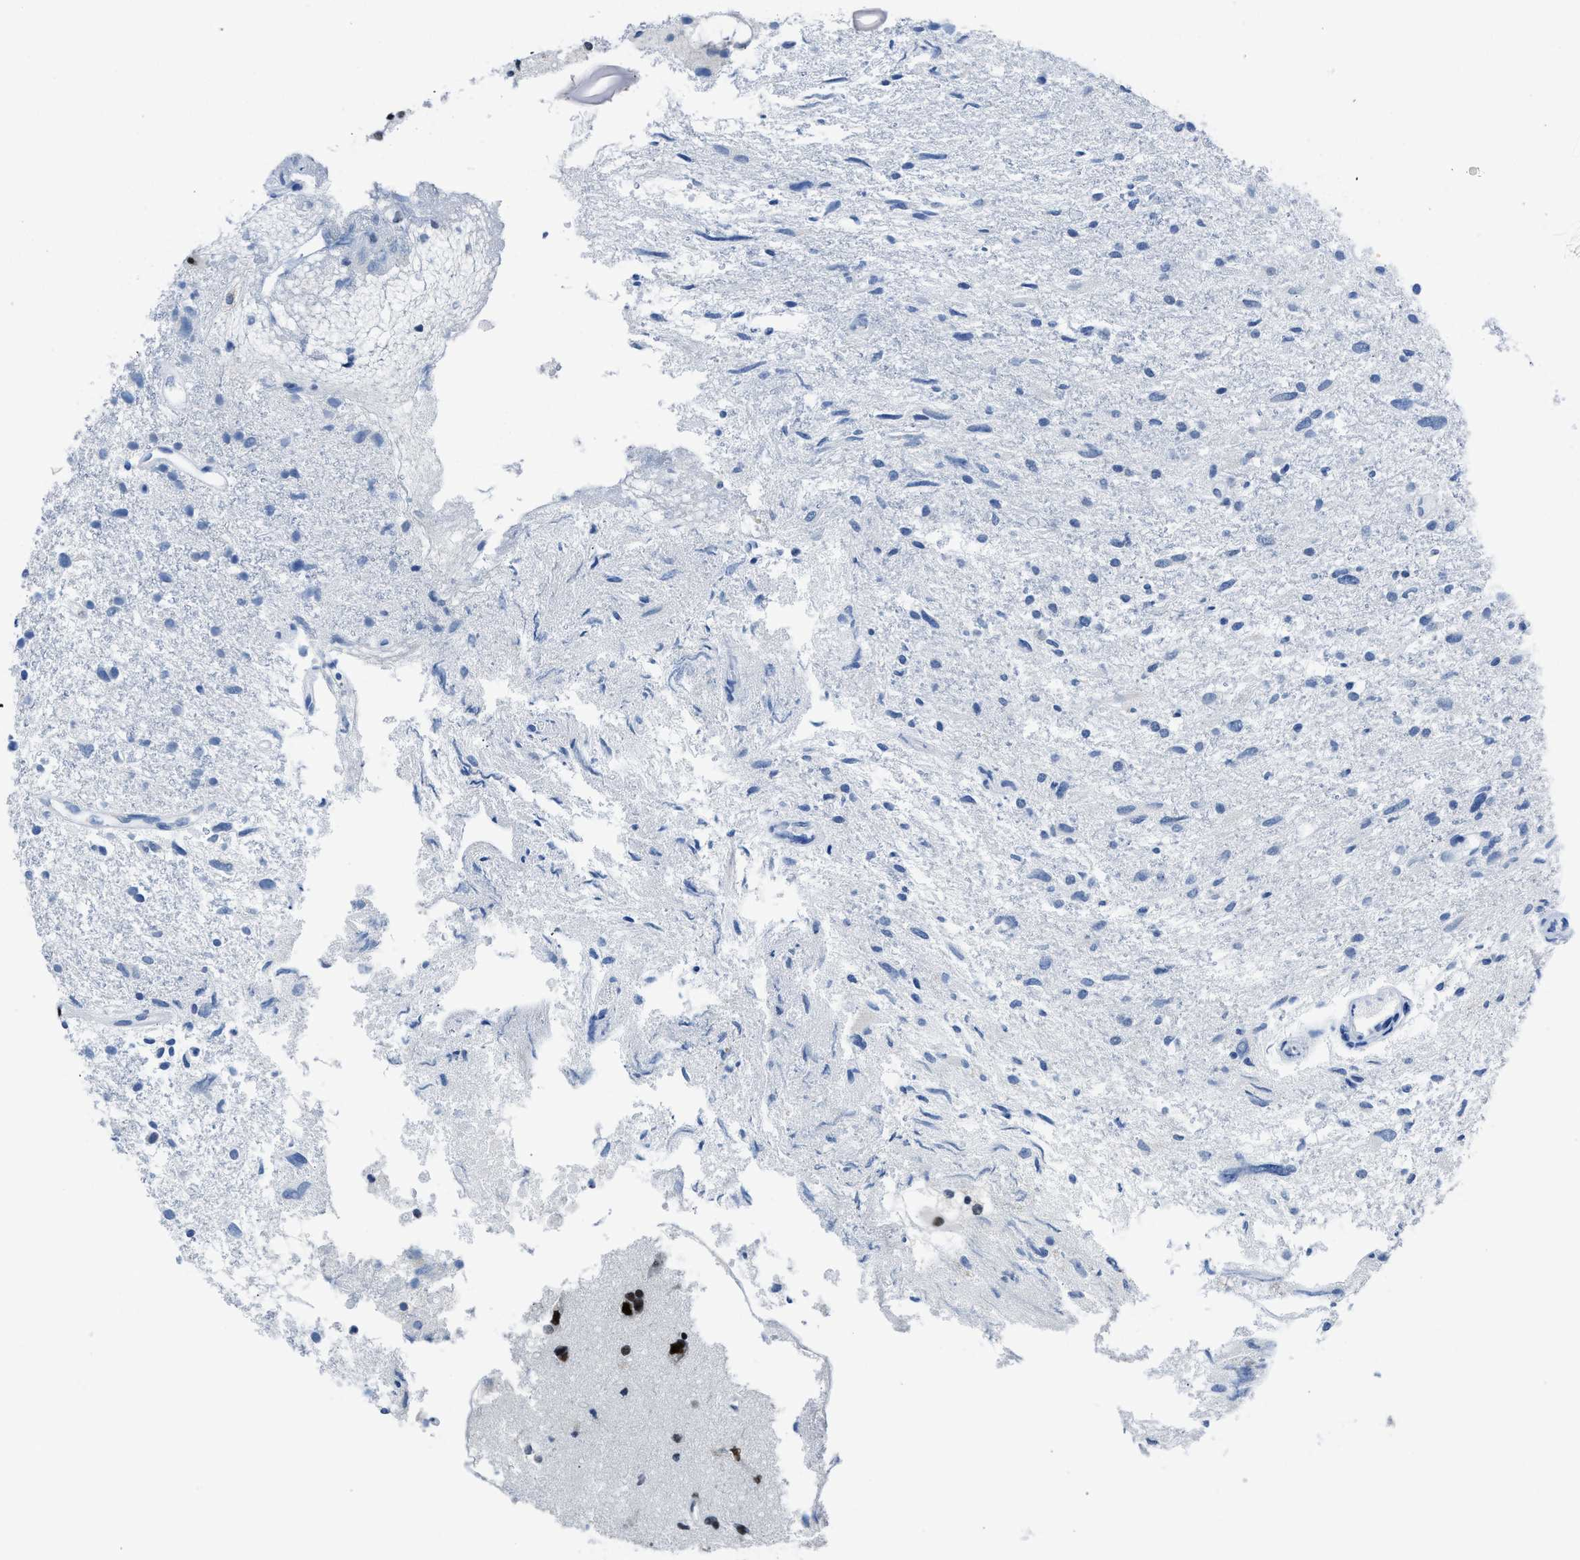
{"staining": {"intensity": "negative", "quantity": "none", "location": "none"}, "tissue": "glioma", "cell_type": "Tumor cells", "image_type": "cancer", "snomed": [{"axis": "morphology", "description": "Glioma, malignant, High grade"}, {"axis": "topography", "description": "Brain"}], "caption": "IHC of glioma displays no expression in tumor cells.", "gene": "TERF2IP", "patient": {"sex": "female", "age": 59}}